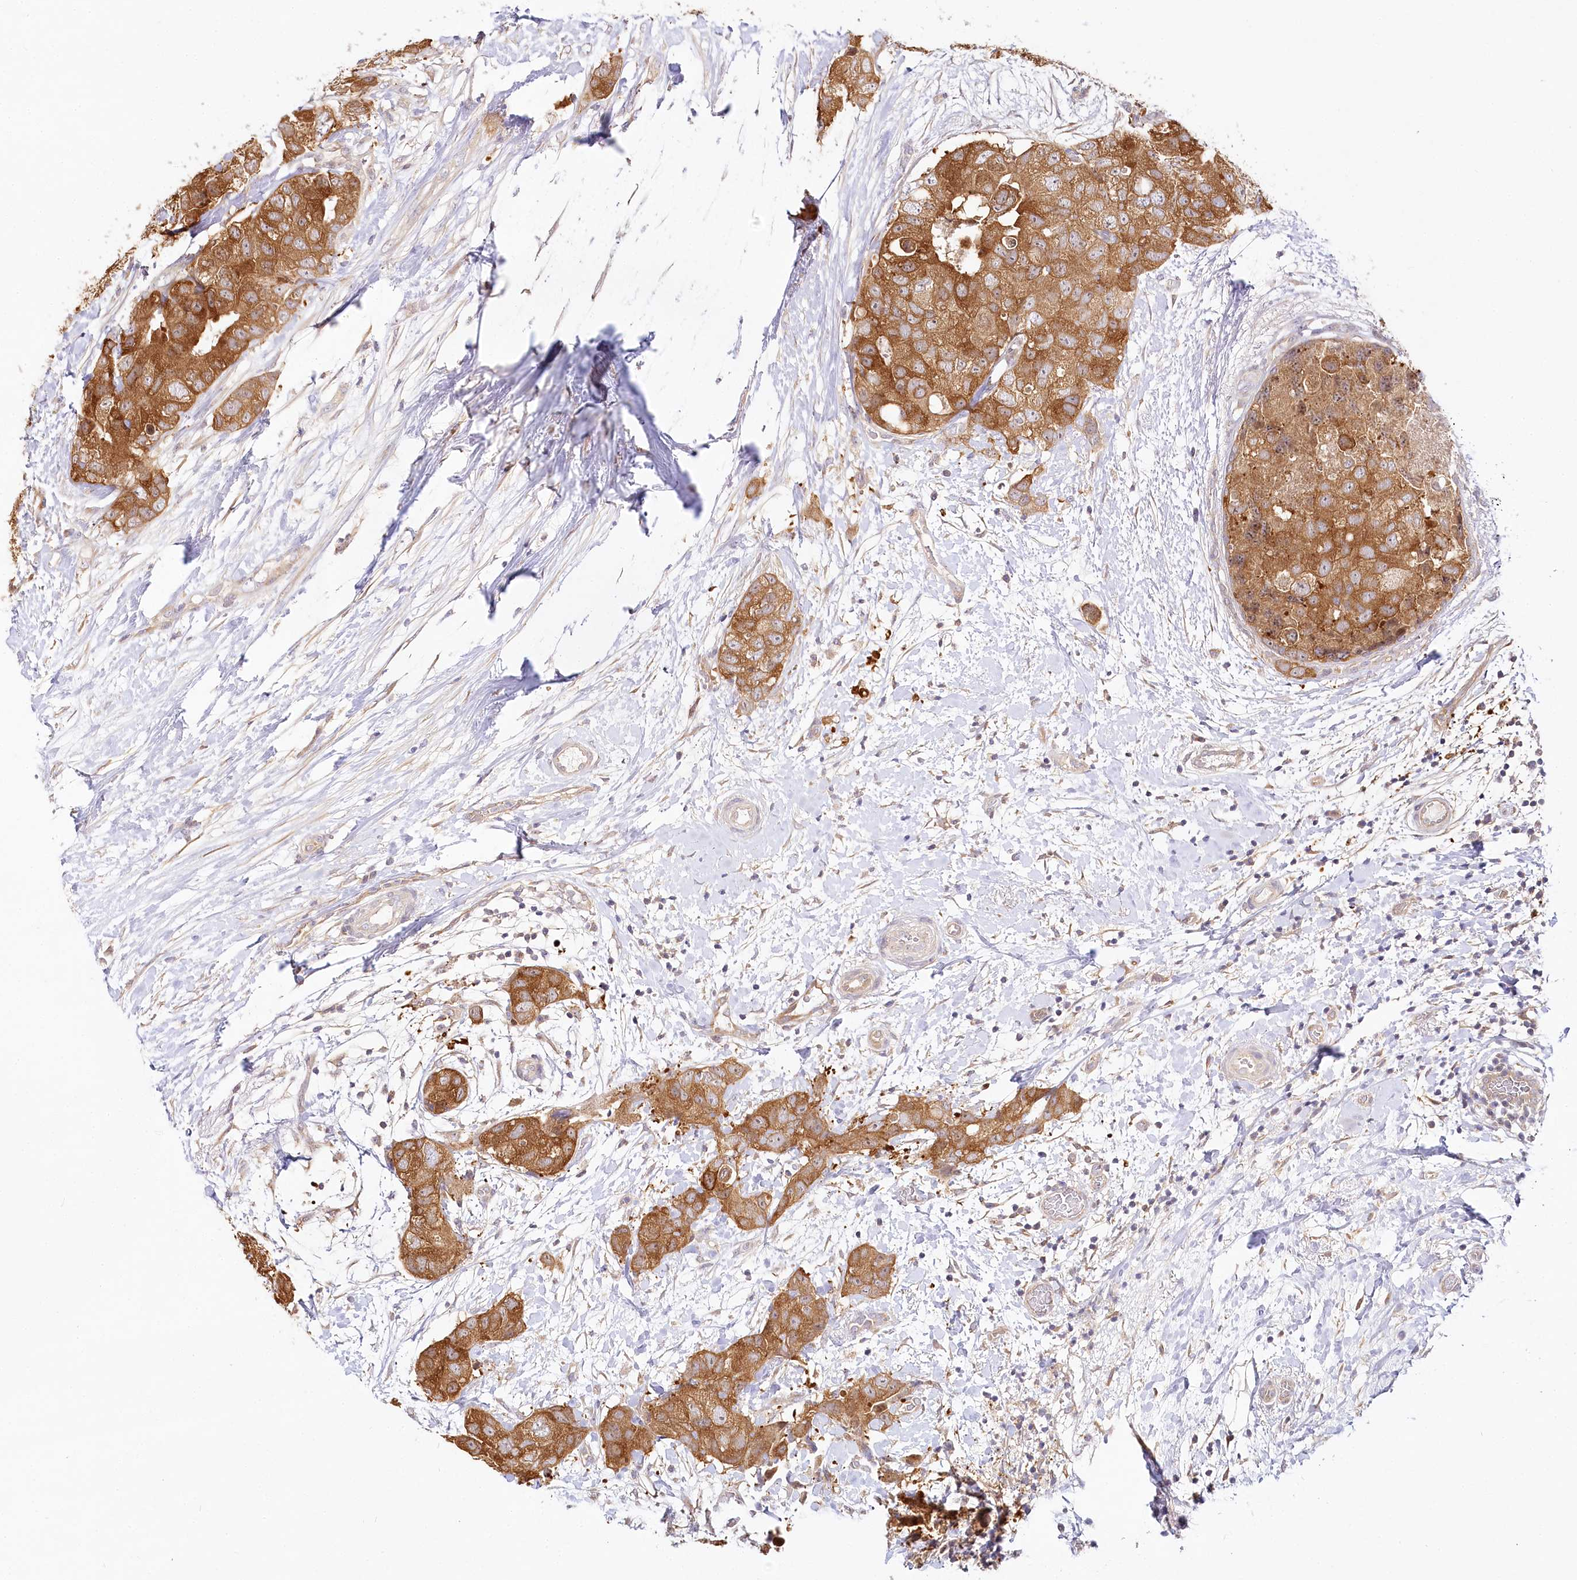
{"staining": {"intensity": "moderate", "quantity": ">75%", "location": "cytoplasmic/membranous"}, "tissue": "breast cancer", "cell_type": "Tumor cells", "image_type": "cancer", "snomed": [{"axis": "morphology", "description": "Duct carcinoma"}, {"axis": "topography", "description": "Breast"}], "caption": "Infiltrating ductal carcinoma (breast) was stained to show a protein in brown. There is medium levels of moderate cytoplasmic/membranous expression in approximately >75% of tumor cells.", "gene": "INPP4B", "patient": {"sex": "female", "age": 62}}